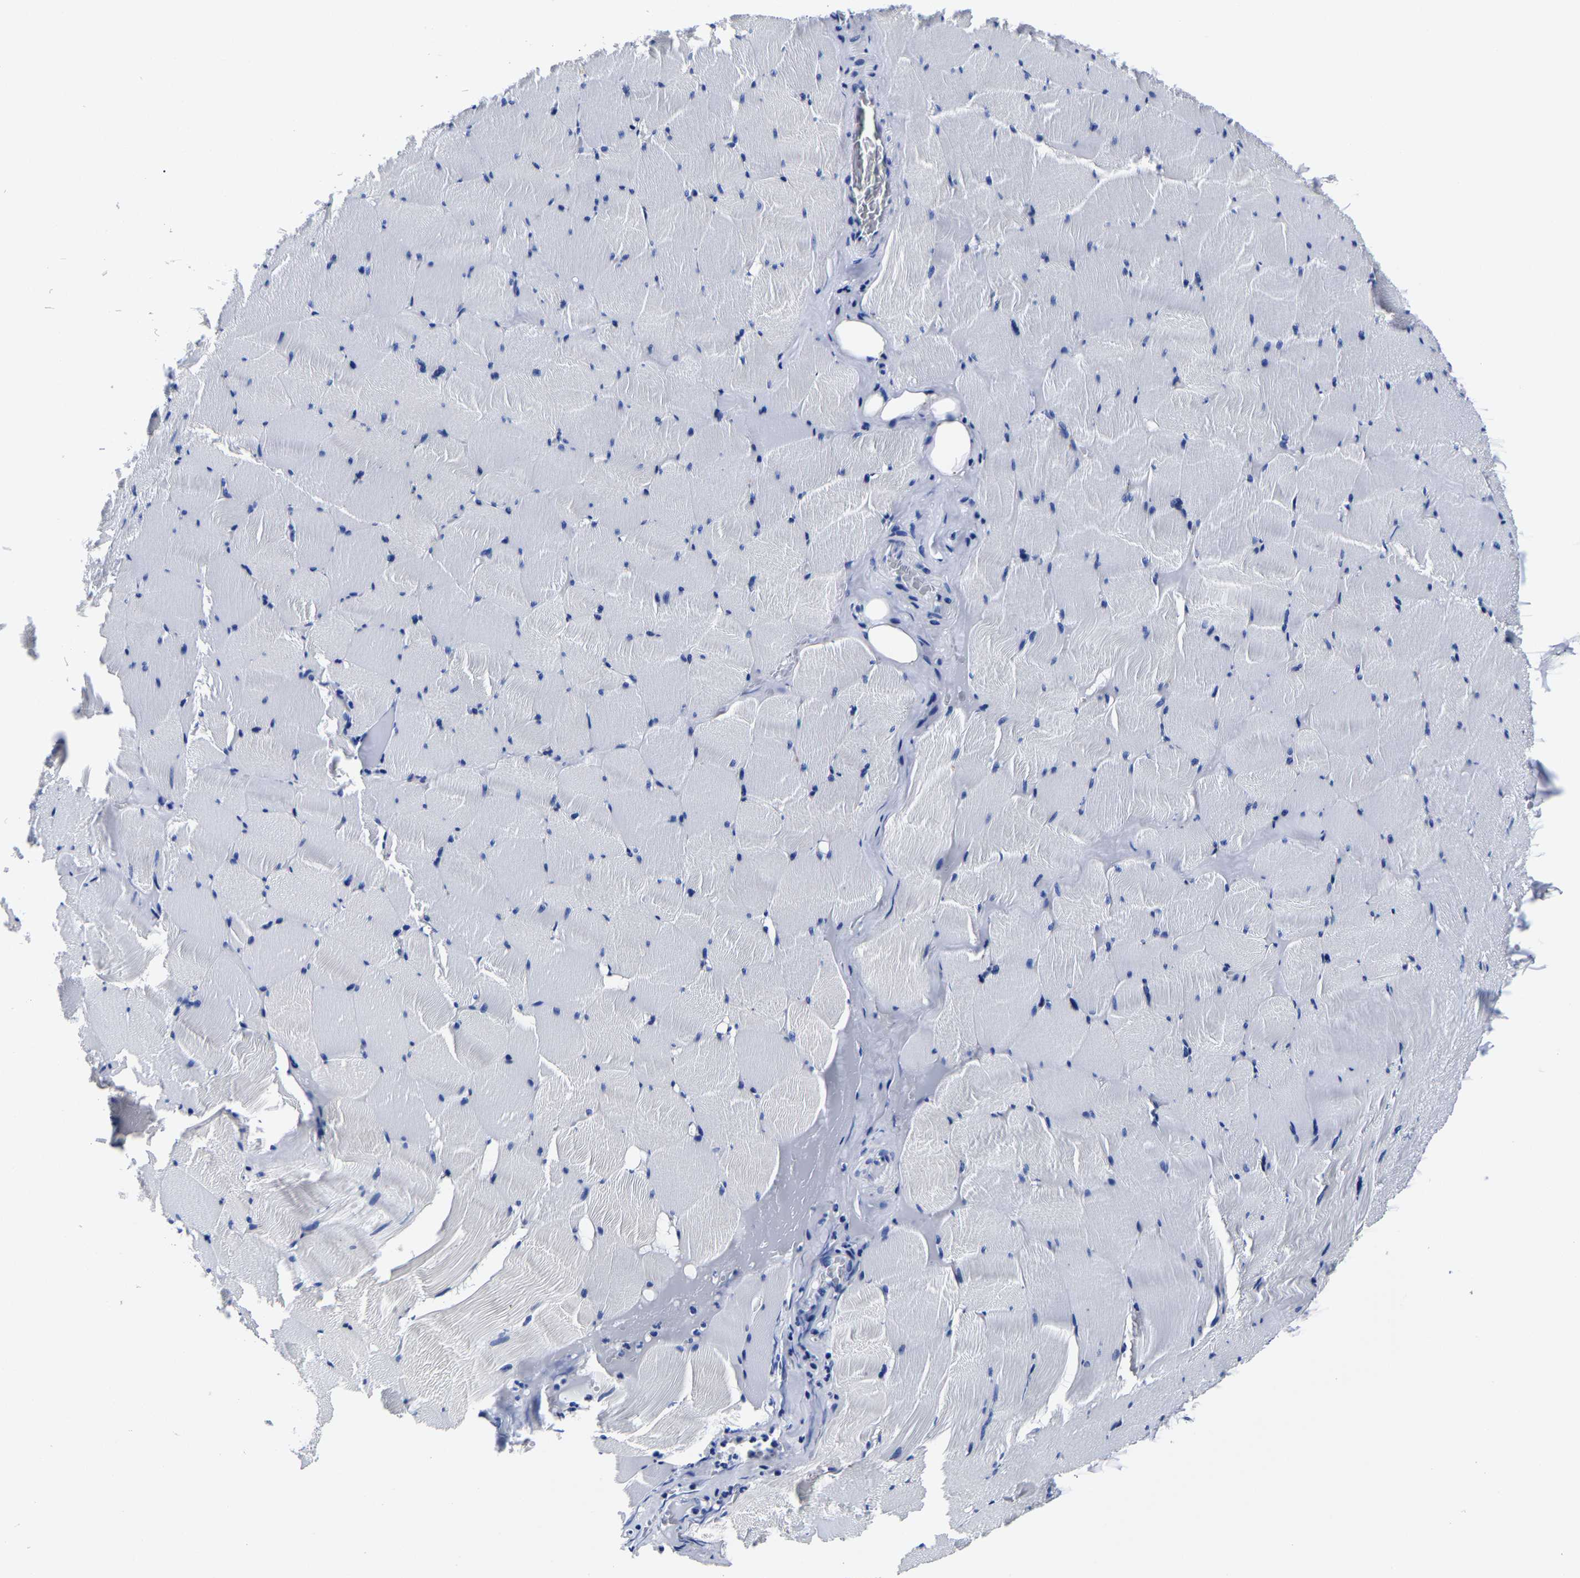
{"staining": {"intensity": "negative", "quantity": "none", "location": "none"}, "tissue": "skeletal muscle", "cell_type": "Myocytes", "image_type": "normal", "snomed": [{"axis": "morphology", "description": "Normal tissue, NOS"}, {"axis": "topography", "description": "Skeletal muscle"}], "caption": "This is an IHC photomicrograph of normal human skeletal muscle. There is no staining in myocytes.", "gene": "CPA2", "patient": {"sex": "male", "age": 62}}